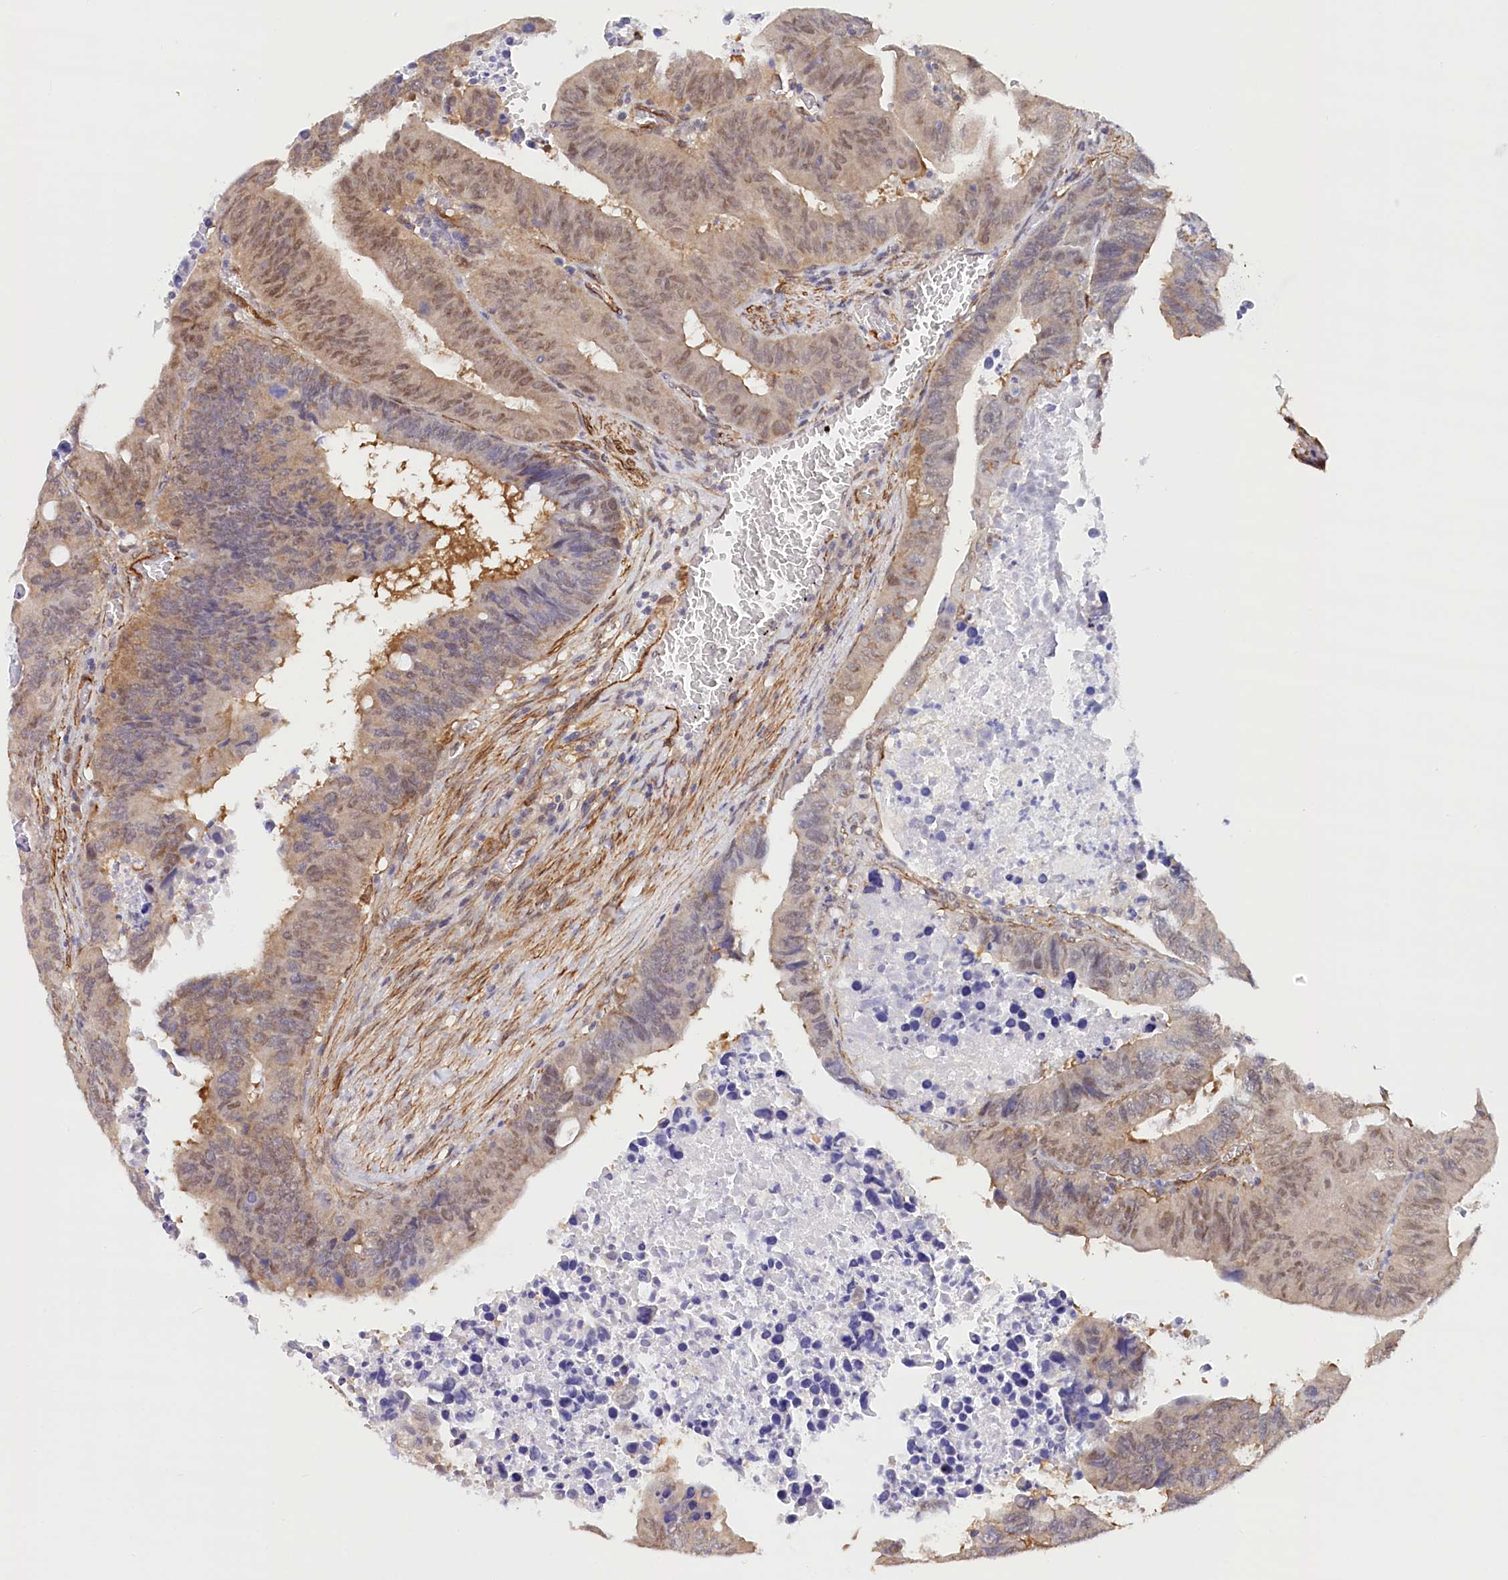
{"staining": {"intensity": "moderate", "quantity": "<25%", "location": "nuclear"}, "tissue": "colorectal cancer", "cell_type": "Tumor cells", "image_type": "cancer", "snomed": [{"axis": "morphology", "description": "Adenocarcinoma, NOS"}, {"axis": "topography", "description": "Colon"}], "caption": "An immunohistochemistry histopathology image of tumor tissue is shown. Protein staining in brown labels moderate nuclear positivity in colorectal cancer within tumor cells.", "gene": "PPP2R5B", "patient": {"sex": "male", "age": 87}}